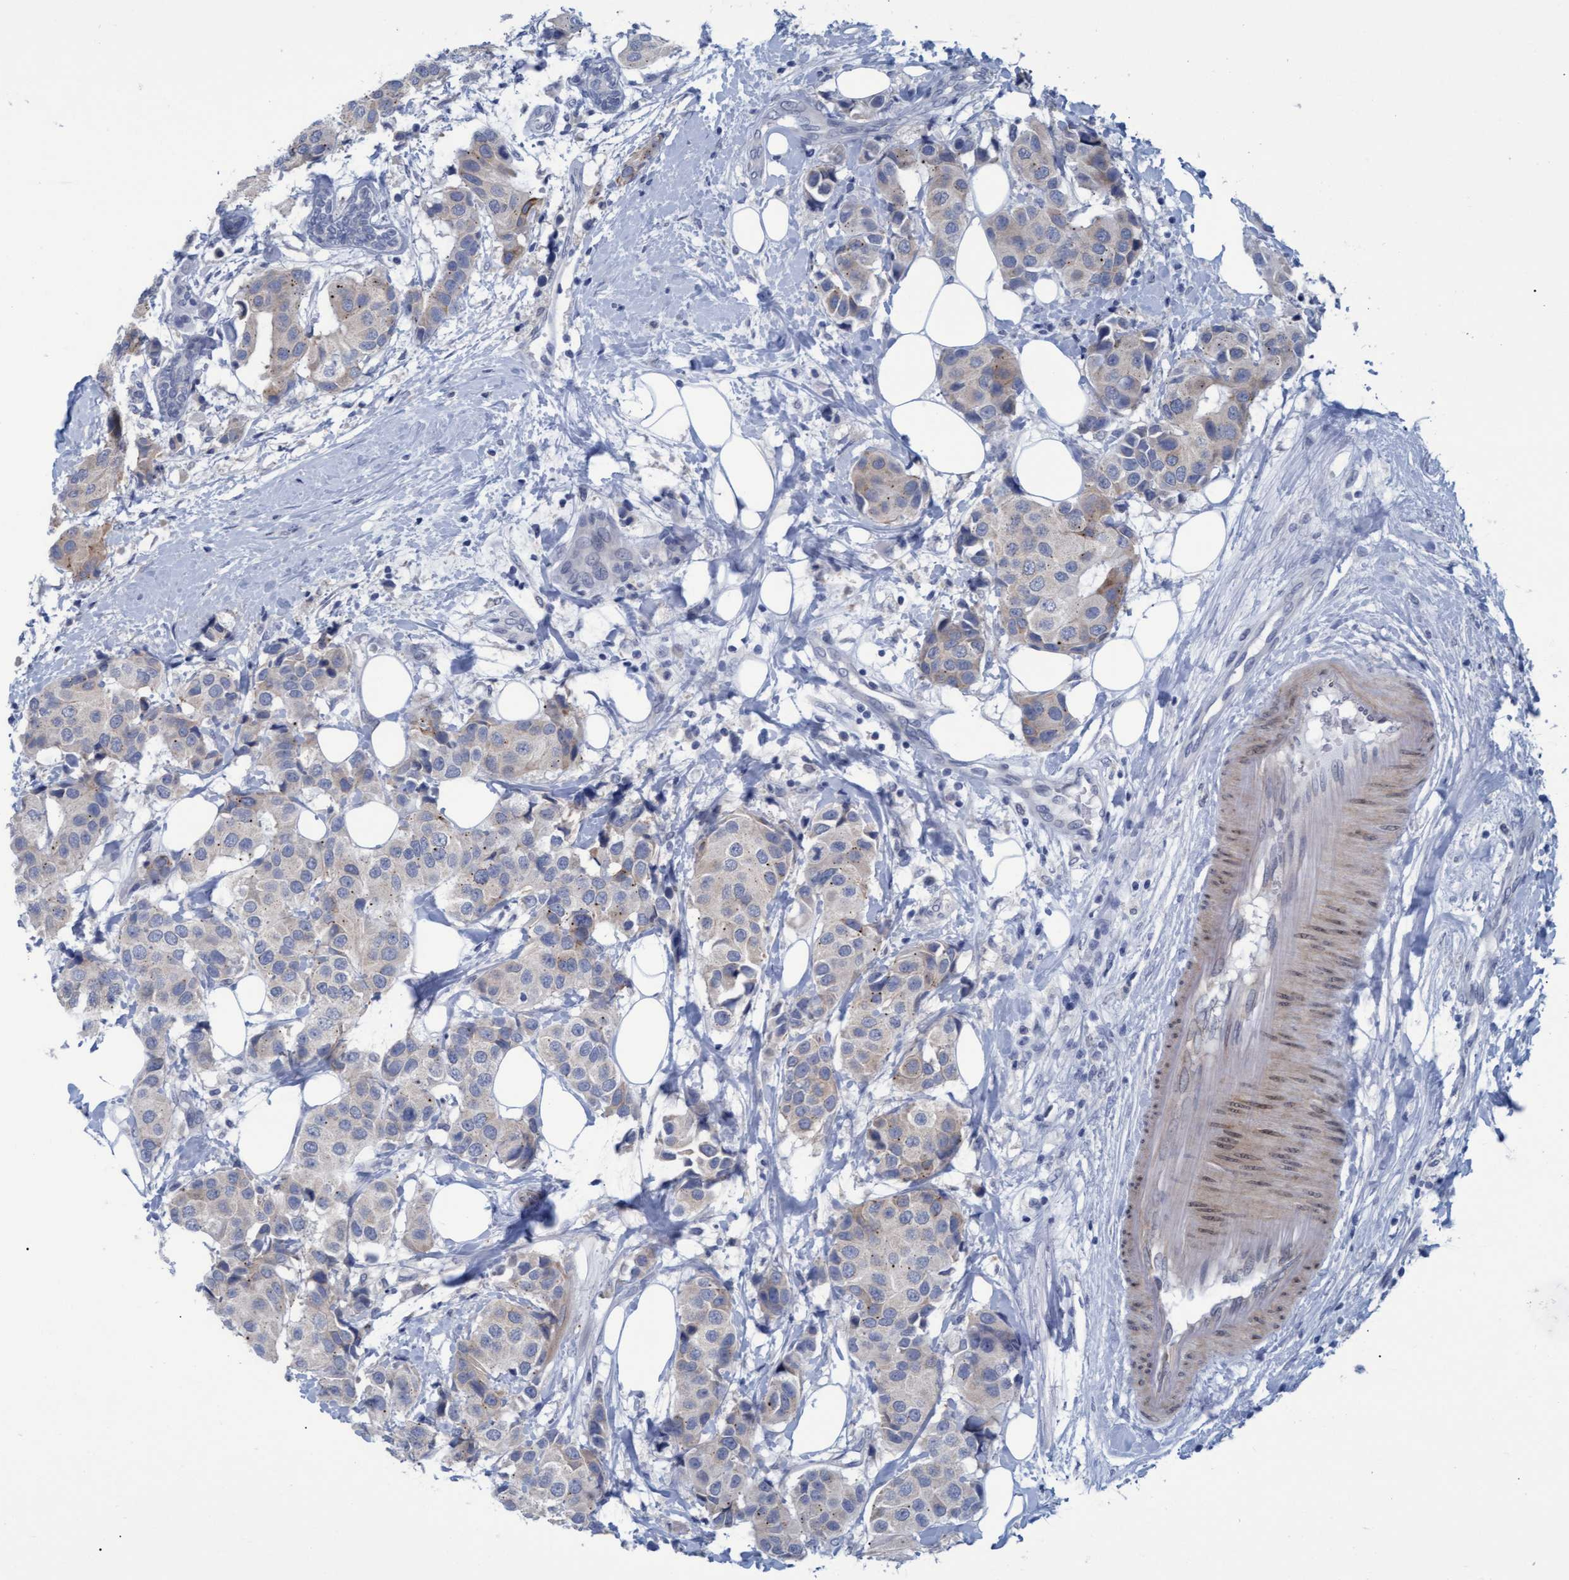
{"staining": {"intensity": "weak", "quantity": "25%-75%", "location": "cytoplasmic/membranous"}, "tissue": "breast cancer", "cell_type": "Tumor cells", "image_type": "cancer", "snomed": [{"axis": "morphology", "description": "Normal tissue, NOS"}, {"axis": "morphology", "description": "Duct carcinoma"}, {"axis": "topography", "description": "Breast"}], "caption": "Breast cancer tissue exhibits weak cytoplasmic/membranous positivity in approximately 25%-75% of tumor cells, visualized by immunohistochemistry. The staining was performed using DAB, with brown indicating positive protein expression. Nuclei are stained blue with hematoxylin.", "gene": "SSTR3", "patient": {"sex": "female", "age": 39}}